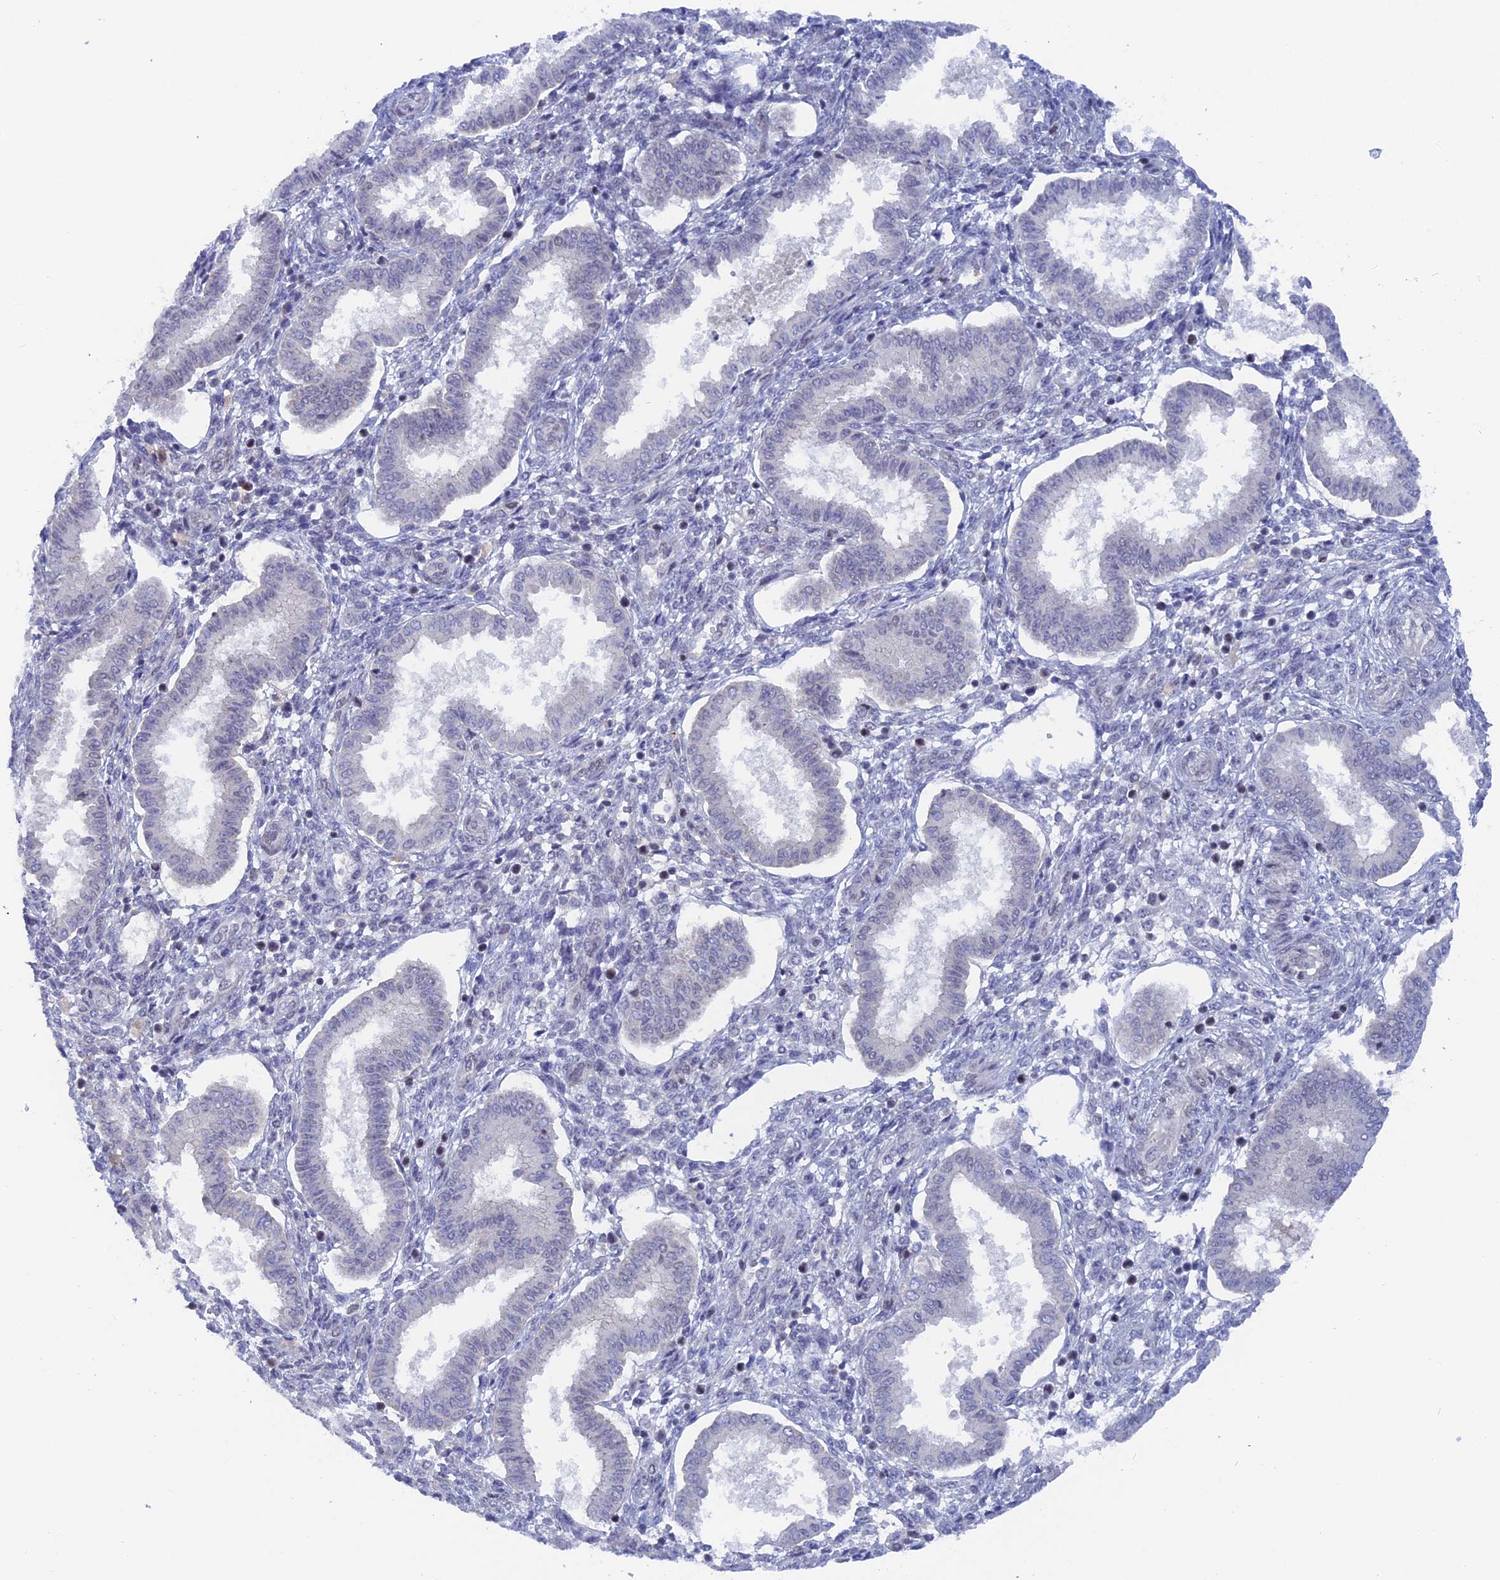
{"staining": {"intensity": "negative", "quantity": "none", "location": "none"}, "tissue": "endometrium", "cell_type": "Cells in endometrial stroma", "image_type": "normal", "snomed": [{"axis": "morphology", "description": "Normal tissue, NOS"}, {"axis": "topography", "description": "Endometrium"}], "caption": "Immunohistochemistry (IHC) histopathology image of normal endometrium stained for a protein (brown), which displays no expression in cells in endometrial stroma.", "gene": "BRD2", "patient": {"sex": "female", "age": 24}}